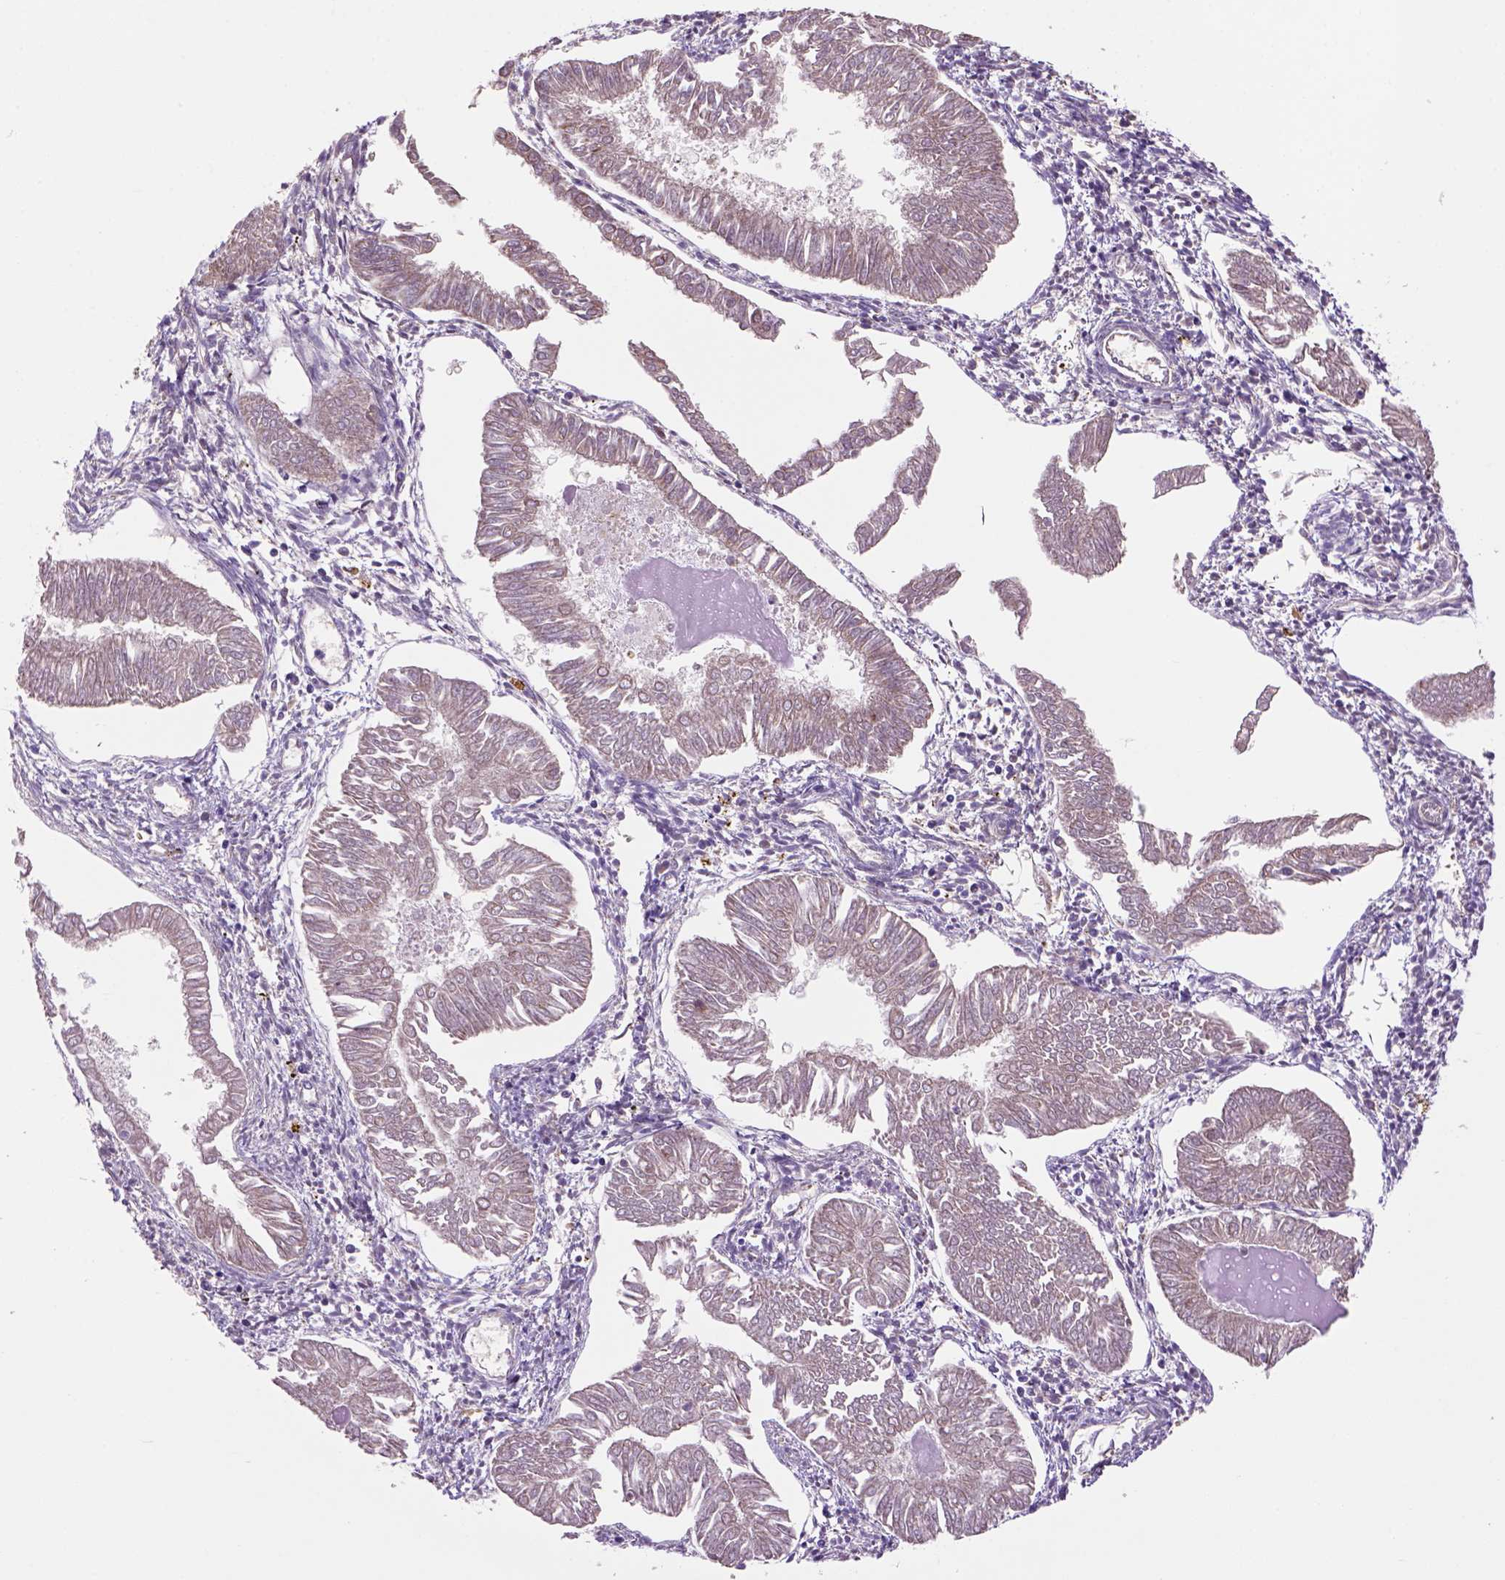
{"staining": {"intensity": "weak", "quantity": ">75%", "location": "cytoplasmic/membranous,nuclear"}, "tissue": "endometrial cancer", "cell_type": "Tumor cells", "image_type": "cancer", "snomed": [{"axis": "morphology", "description": "Adenocarcinoma, NOS"}, {"axis": "topography", "description": "Endometrium"}], "caption": "IHC of endometrial cancer displays low levels of weak cytoplasmic/membranous and nuclear positivity in approximately >75% of tumor cells.", "gene": "WARS2", "patient": {"sex": "female", "age": 53}}